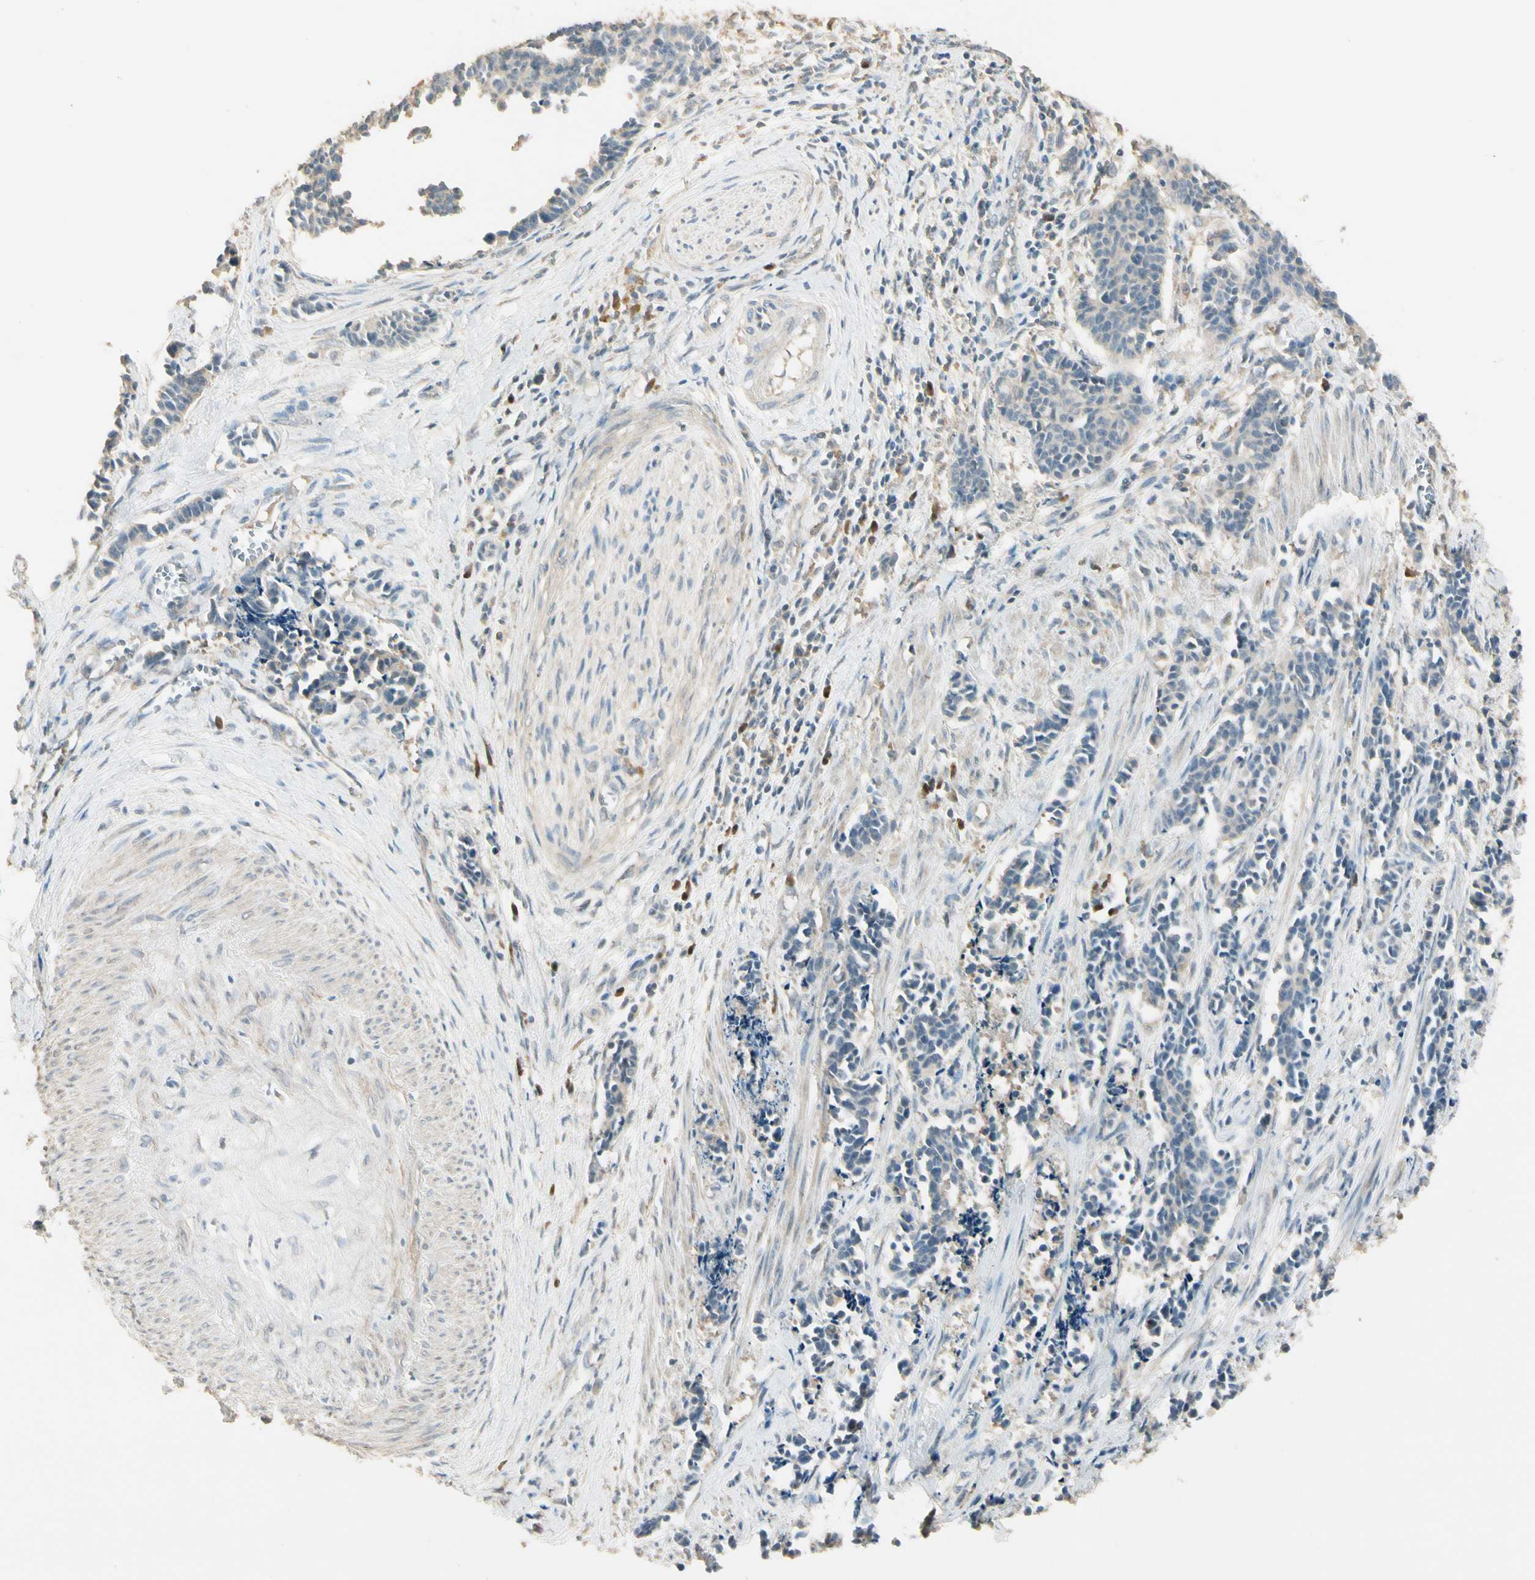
{"staining": {"intensity": "weak", "quantity": "25%-75%", "location": "cytoplasmic/membranous"}, "tissue": "cervical cancer", "cell_type": "Tumor cells", "image_type": "cancer", "snomed": [{"axis": "morphology", "description": "Squamous cell carcinoma, NOS"}, {"axis": "topography", "description": "Cervix"}], "caption": "IHC image of squamous cell carcinoma (cervical) stained for a protein (brown), which demonstrates low levels of weak cytoplasmic/membranous staining in about 25%-75% of tumor cells.", "gene": "PLXNA1", "patient": {"sex": "female", "age": 35}}